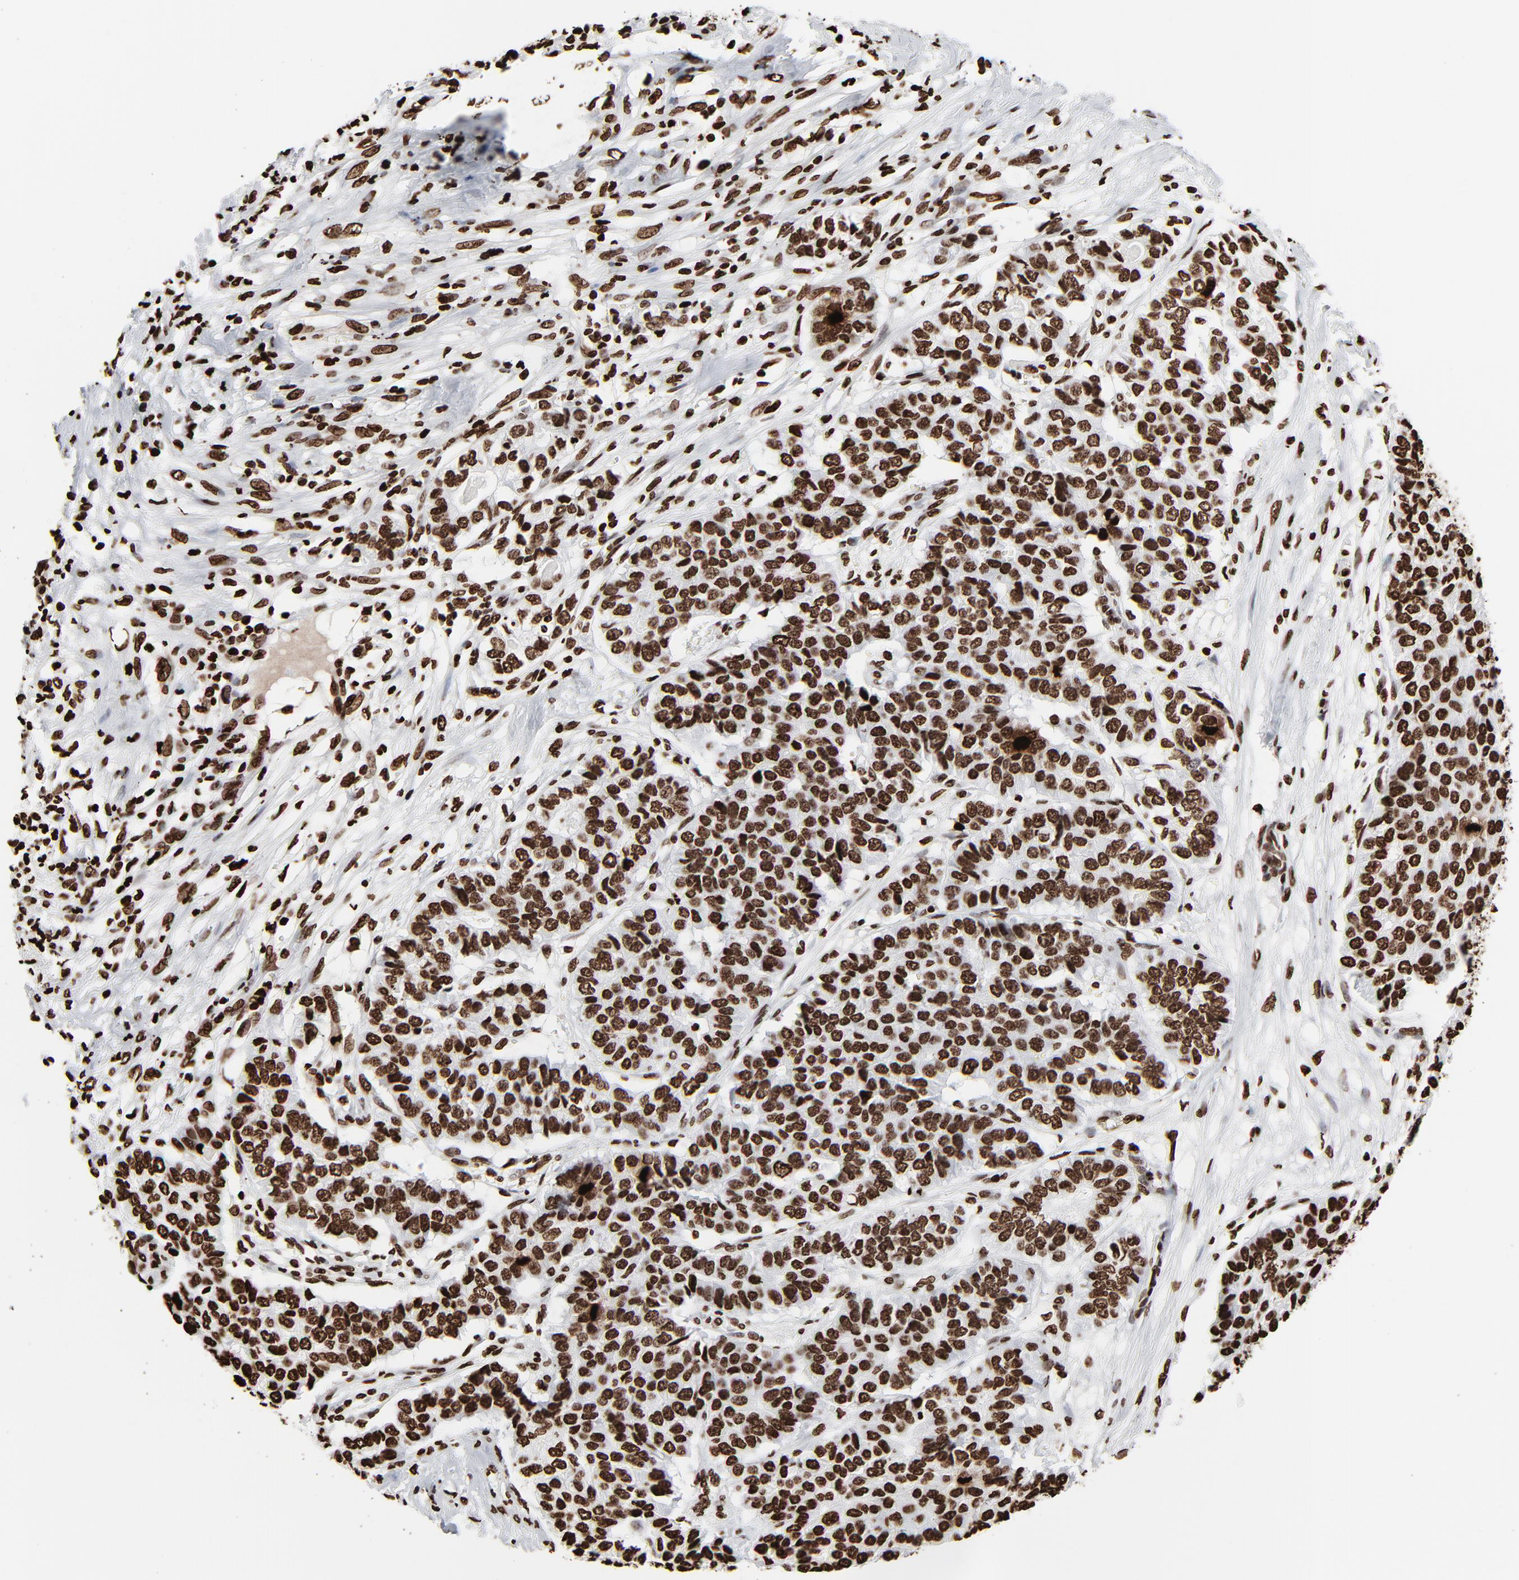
{"staining": {"intensity": "strong", "quantity": ">75%", "location": "nuclear"}, "tissue": "pancreatic cancer", "cell_type": "Tumor cells", "image_type": "cancer", "snomed": [{"axis": "morphology", "description": "Adenocarcinoma, NOS"}, {"axis": "topography", "description": "Pancreas"}], "caption": "The immunohistochemical stain highlights strong nuclear staining in tumor cells of pancreatic cancer (adenocarcinoma) tissue. Immunohistochemistry (ihc) stains the protein of interest in brown and the nuclei are stained blue.", "gene": "H3-4", "patient": {"sex": "male", "age": 50}}